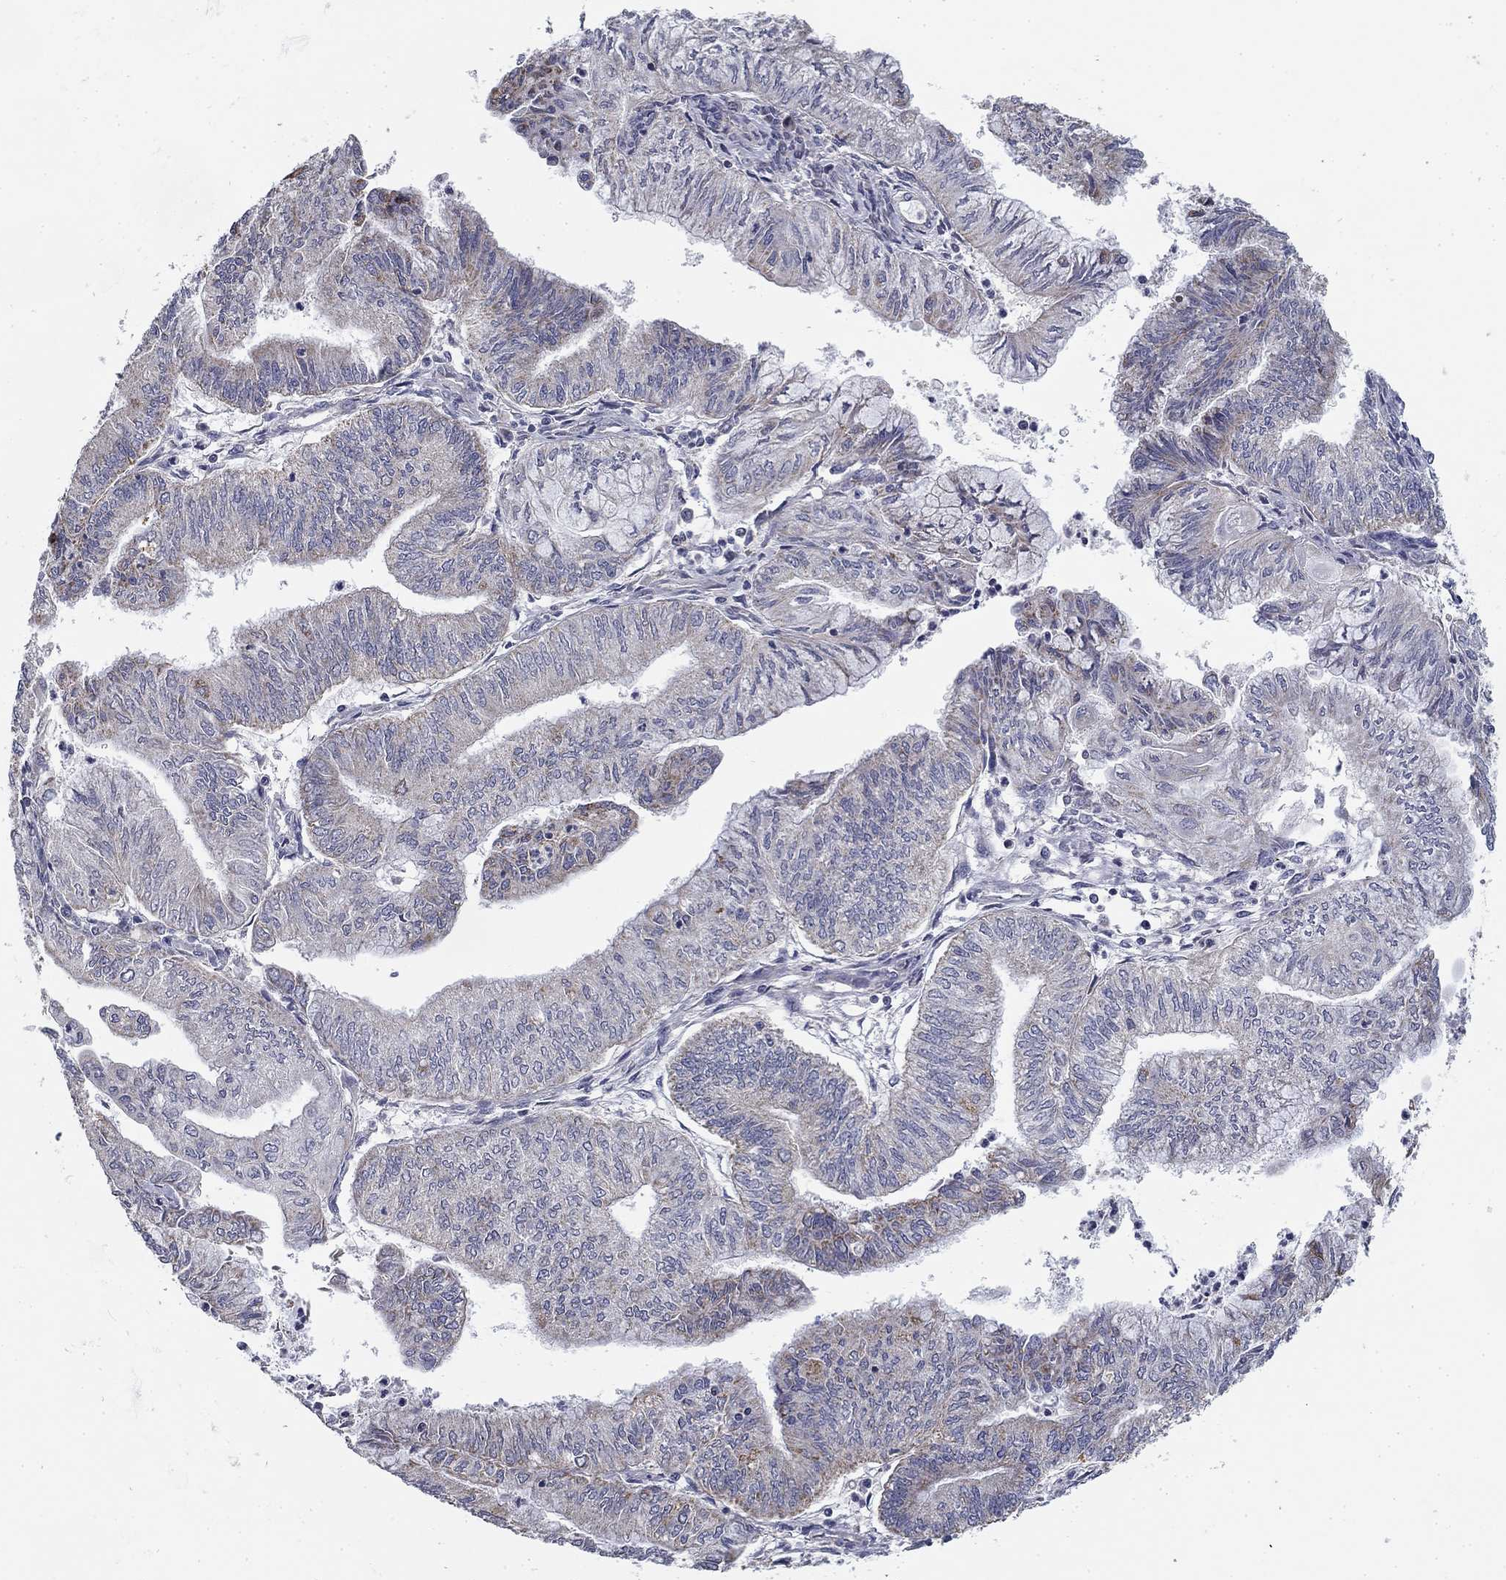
{"staining": {"intensity": "negative", "quantity": "none", "location": "none"}, "tissue": "endometrial cancer", "cell_type": "Tumor cells", "image_type": "cancer", "snomed": [{"axis": "morphology", "description": "Adenocarcinoma, NOS"}, {"axis": "topography", "description": "Endometrium"}], "caption": "Tumor cells are negative for protein expression in human endometrial cancer (adenocarcinoma).", "gene": "SLC2A9", "patient": {"sex": "female", "age": 59}}